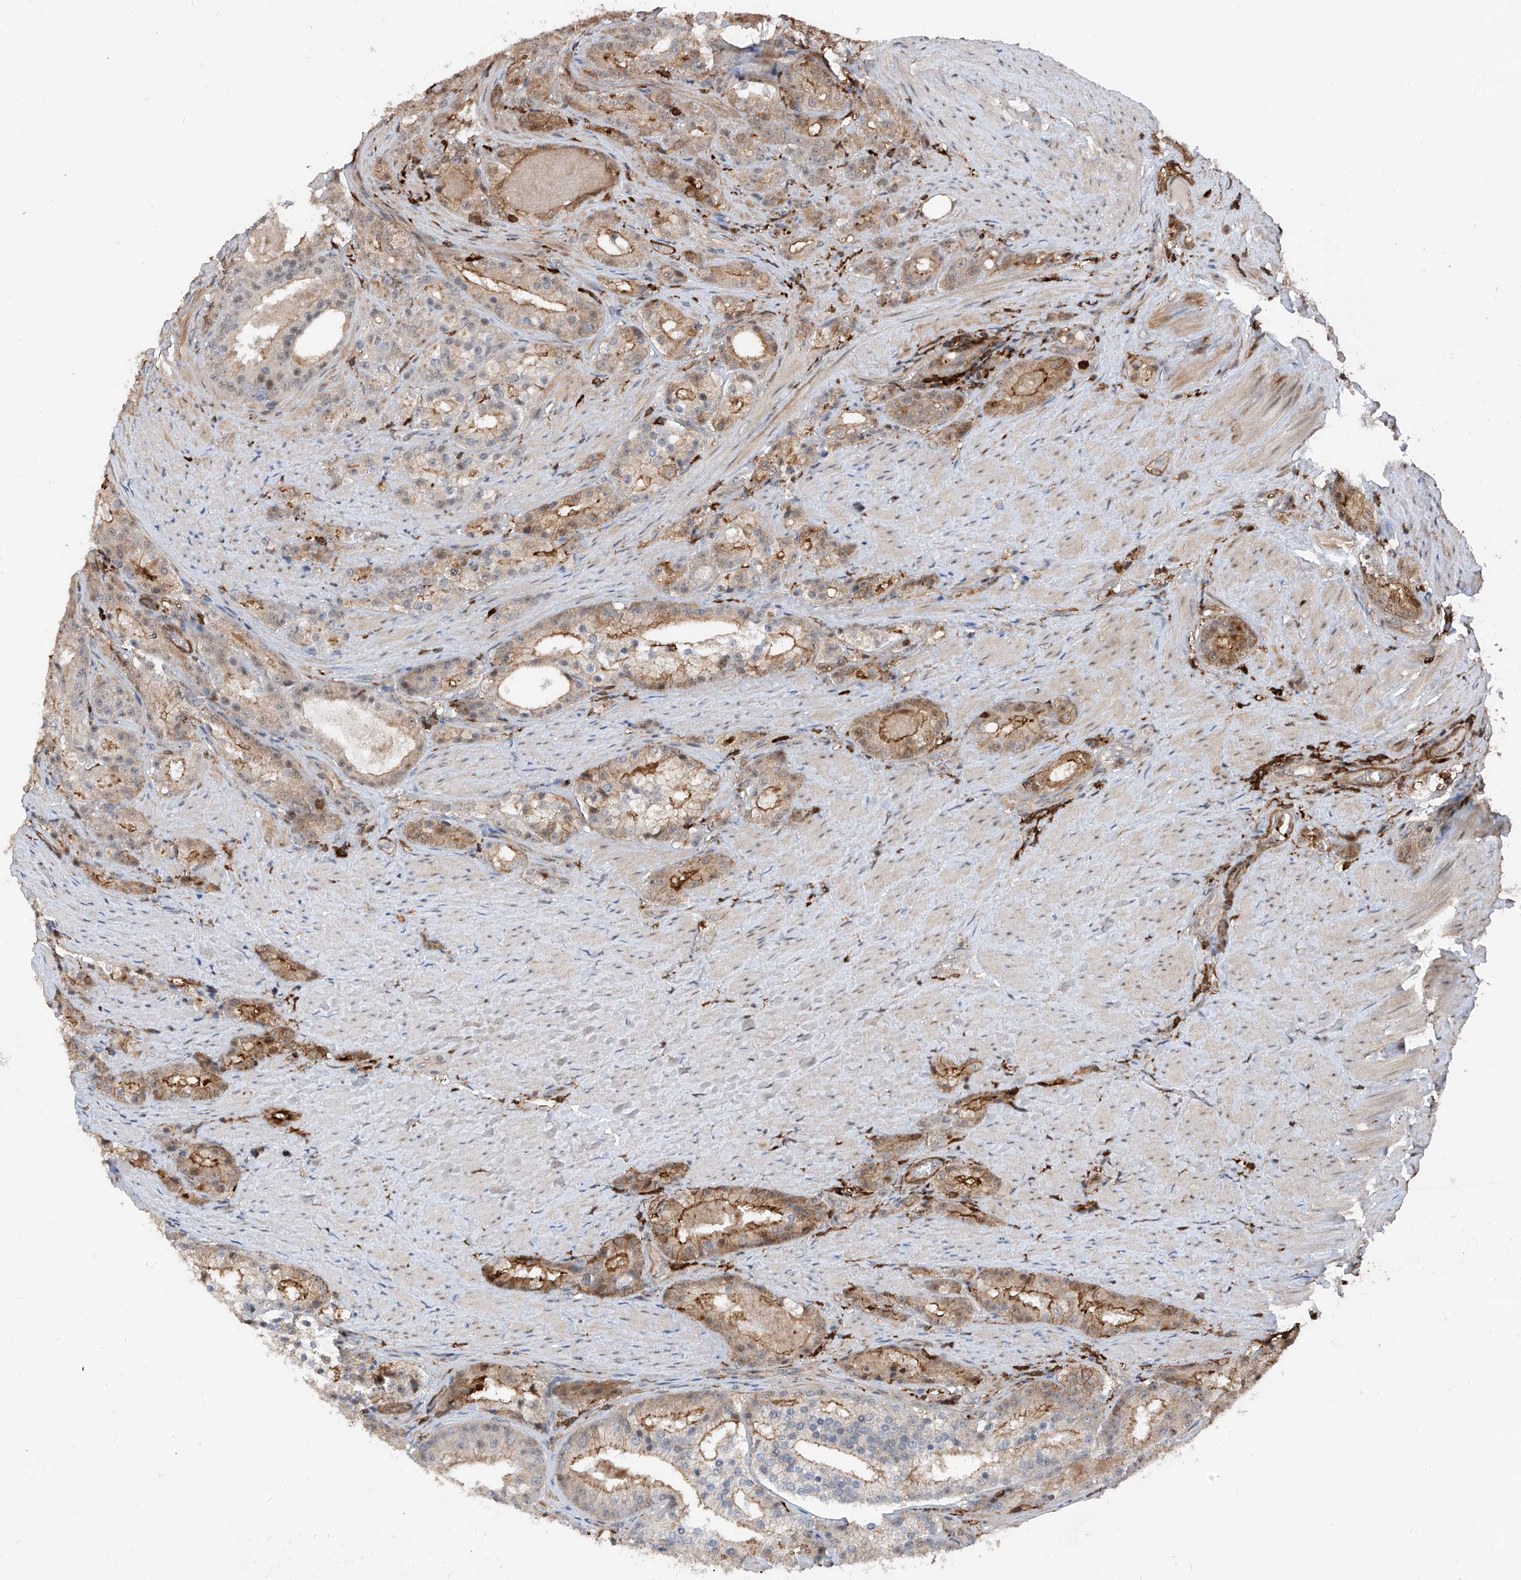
{"staining": {"intensity": "moderate", "quantity": "25%-75%", "location": "cytoplasmic/membranous,nuclear"}, "tissue": "prostate cancer", "cell_type": "Tumor cells", "image_type": "cancer", "snomed": [{"axis": "morphology", "description": "Adenocarcinoma, High grade"}, {"axis": "topography", "description": "Prostate"}], "caption": "Immunohistochemical staining of human adenocarcinoma (high-grade) (prostate) shows moderate cytoplasmic/membranous and nuclear protein expression in approximately 25%-75% of tumor cells.", "gene": "MICAL1", "patient": {"sex": "male", "age": 60}}